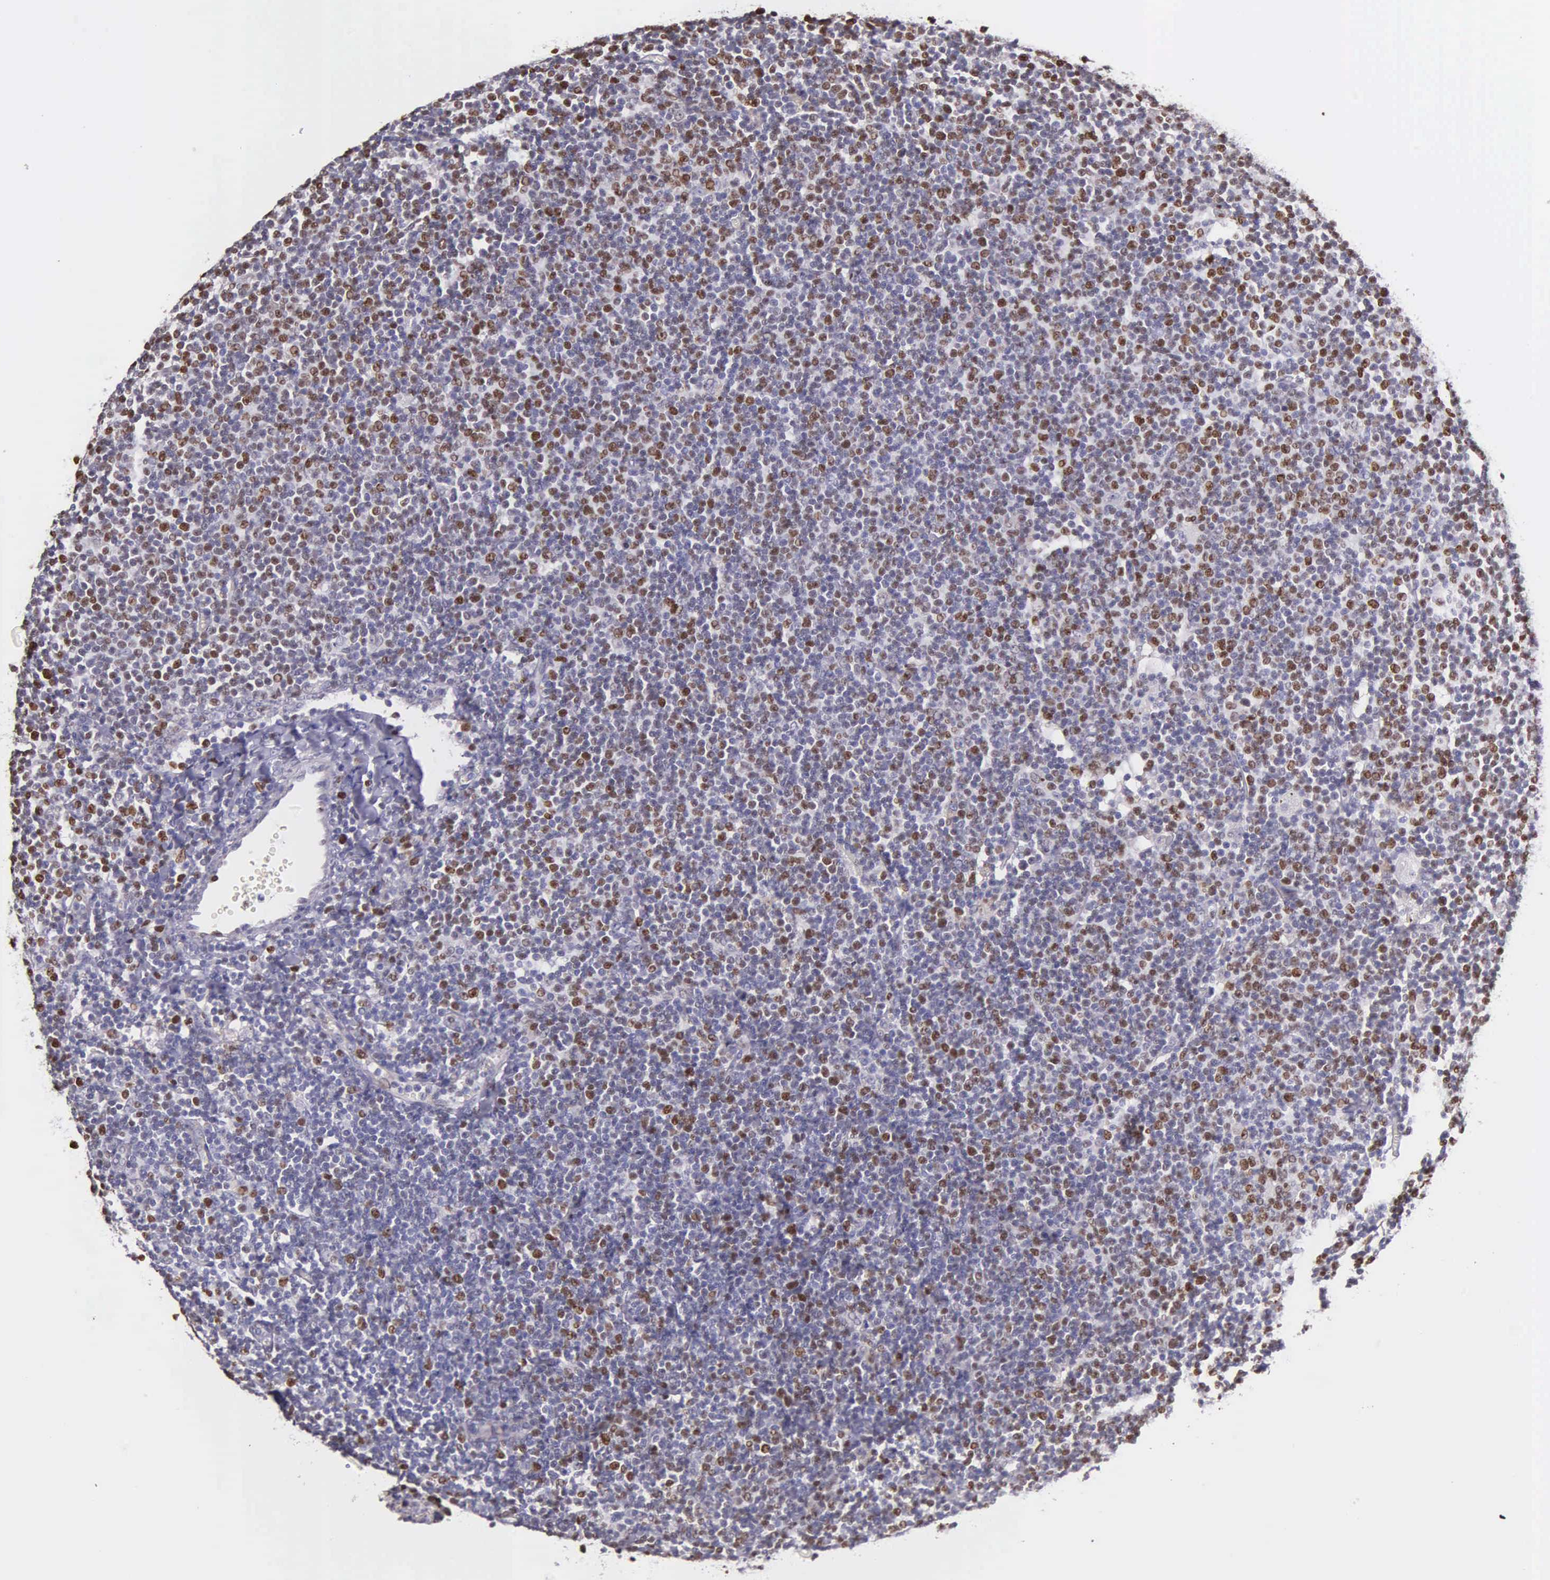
{"staining": {"intensity": "moderate", "quantity": "<25%", "location": "nuclear"}, "tissue": "lymphoma", "cell_type": "Tumor cells", "image_type": "cancer", "snomed": [{"axis": "morphology", "description": "Malignant lymphoma, non-Hodgkin's type, Low grade"}, {"axis": "topography", "description": "Lymph node"}], "caption": "The micrograph shows staining of lymphoma, revealing moderate nuclear protein expression (brown color) within tumor cells. The staining was performed using DAB to visualize the protein expression in brown, while the nuclei were stained in blue with hematoxylin (Magnification: 20x).", "gene": "MCM5", "patient": {"sex": "male", "age": 65}}